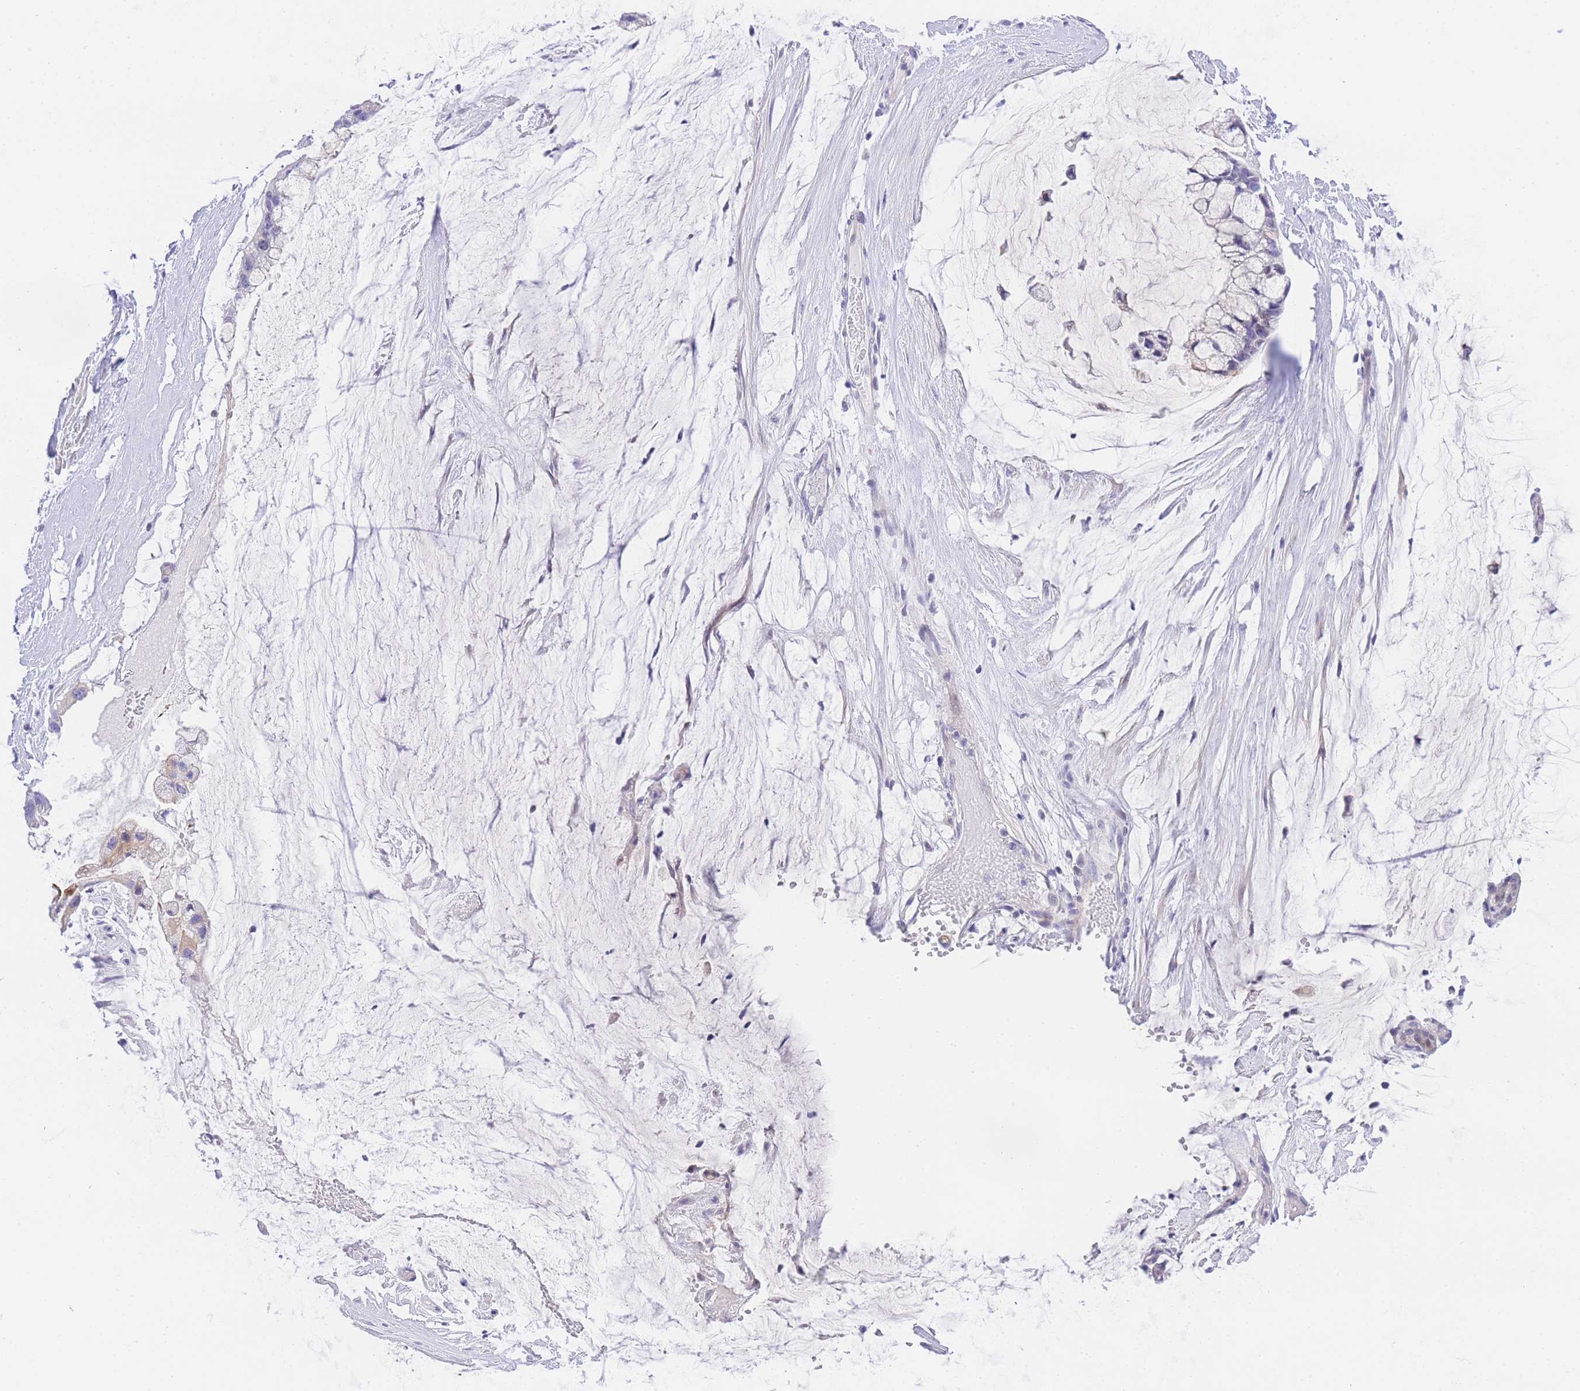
{"staining": {"intensity": "negative", "quantity": "none", "location": "none"}, "tissue": "ovarian cancer", "cell_type": "Tumor cells", "image_type": "cancer", "snomed": [{"axis": "morphology", "description": "Cystadenocarcinoma, mucinous, NOS"}, {"axis": "topography", "description": "Ovary"}], "caption": "Tumor cells show no significant protein positivity in ovarian mucinous cystadenocarcinoma. (DAB immunohistochemistry visualized using brightfield microscopy, high magnification).", "gene": "TIFAB", "patient": {"sex": "female", "age": 39}}